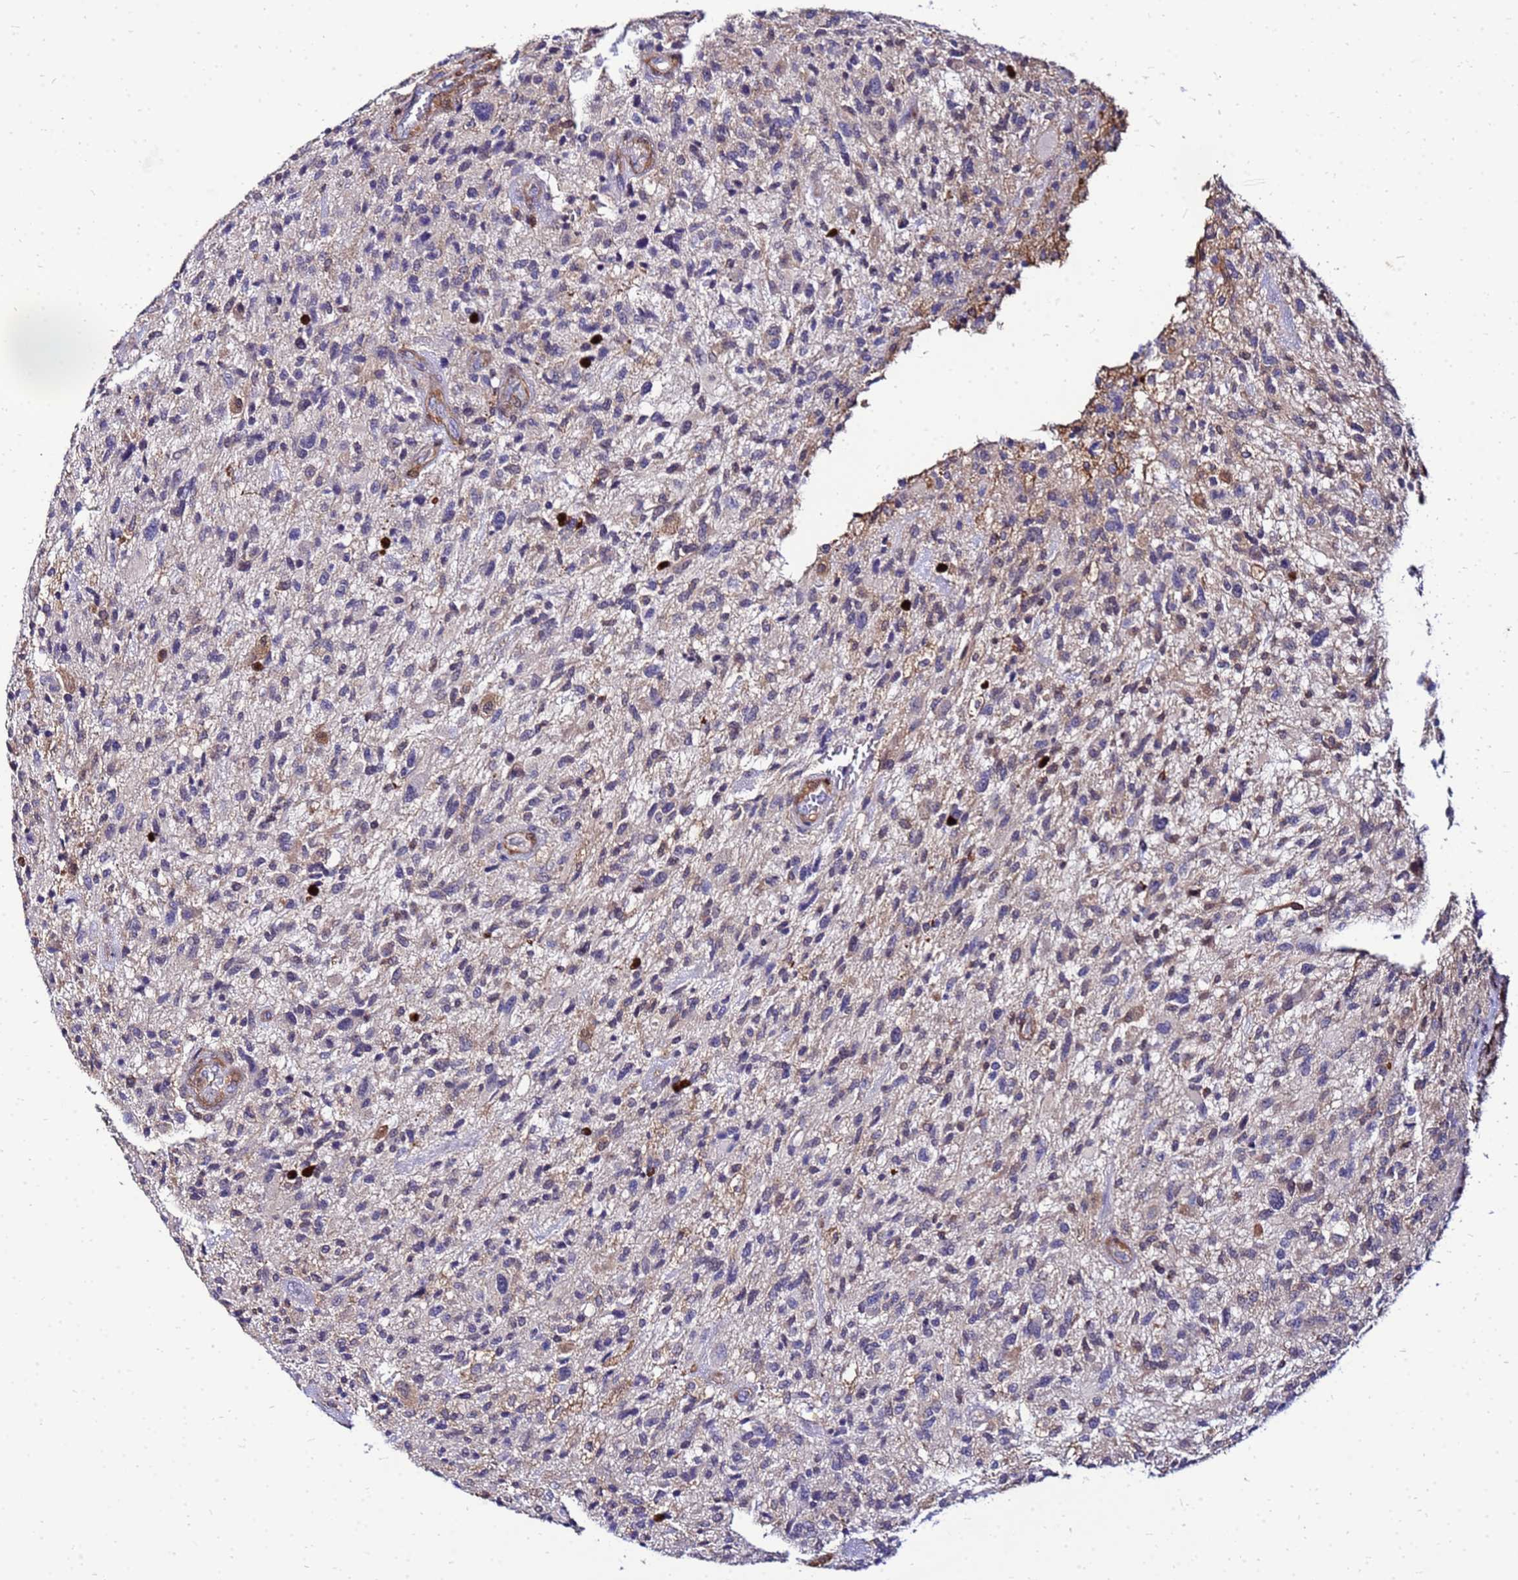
{"staining": {"intensity": "negative", "quantity": "none", "location": "none"}, "tissue": "glioma", "cell_type": "Tumor cells", "image_type": "cancer", "snomed": [{"axis": "morphology", "description": "Glioma, malignant, High grade"}, {"axis": "topography", "description": "Brain"}], "caption": "Immunohistochemistry (IHC) photomicrograph of neoplastic tissue: malignant glioma (high-grade) stained with DAB exhibits no significant protein staining in tumor cells.", "gene": "DBNDD2", "patient": {"sex": "male", "age": 47}}